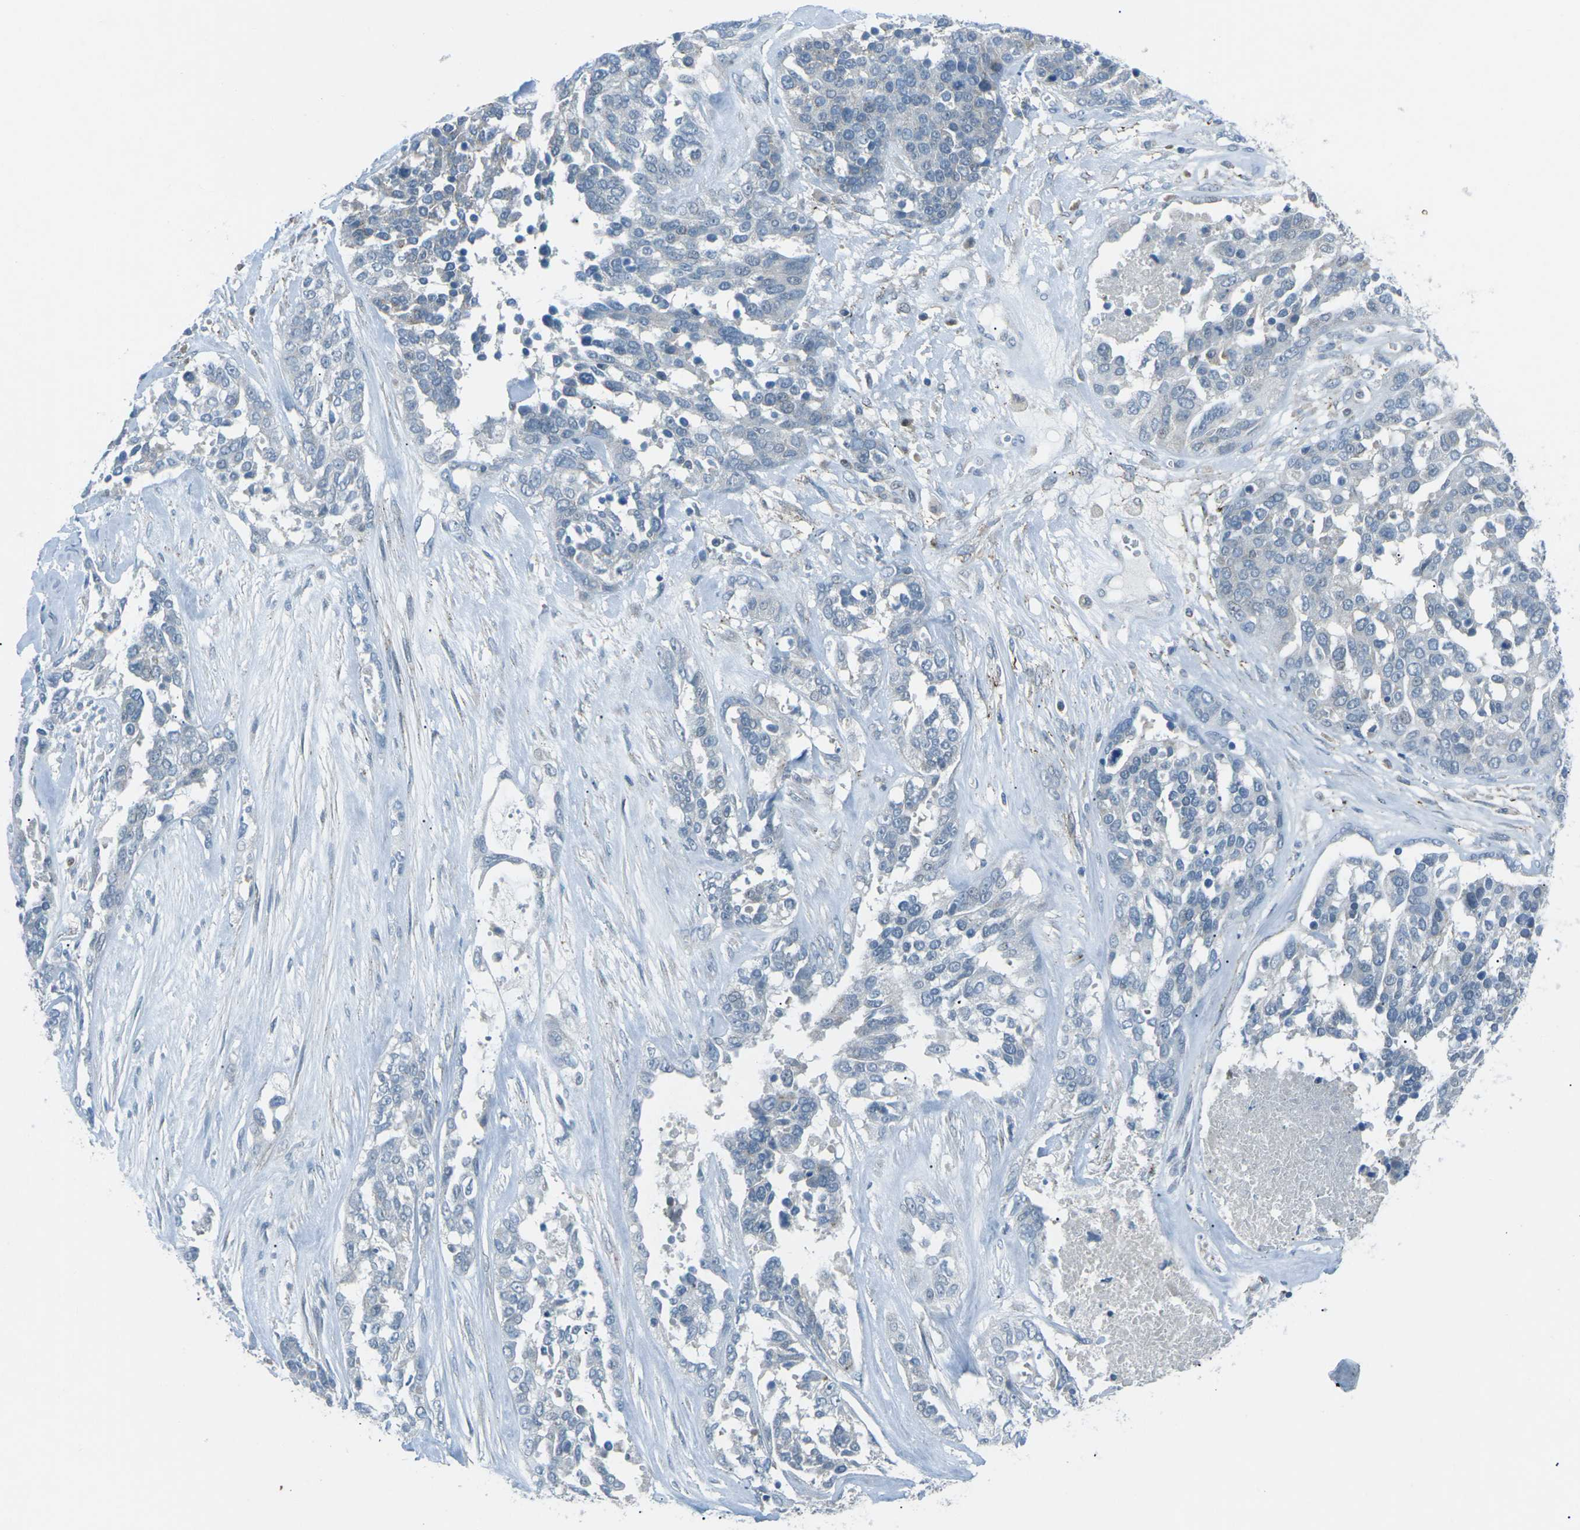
{"staining": {"intensity": "negative", "quantity": "none", "location": "none"}, "tissue": "ovarian cancer", "cell_type": "Tumor cells", "image_type": "cancer", "snomed": [{"axis": "morphology", "description": "Cystadenocarcinoma, serous, NOS"}, {"axis": "topography", "description": "Ovary"}], "caption": "DAB immunohistochemical staining of human serous cystadenocarcinoma (ovarian) exhibits no significant expression in tumor cells.", "gene": "PRKCA", "patient": {"sex": "female", "age": 44}}